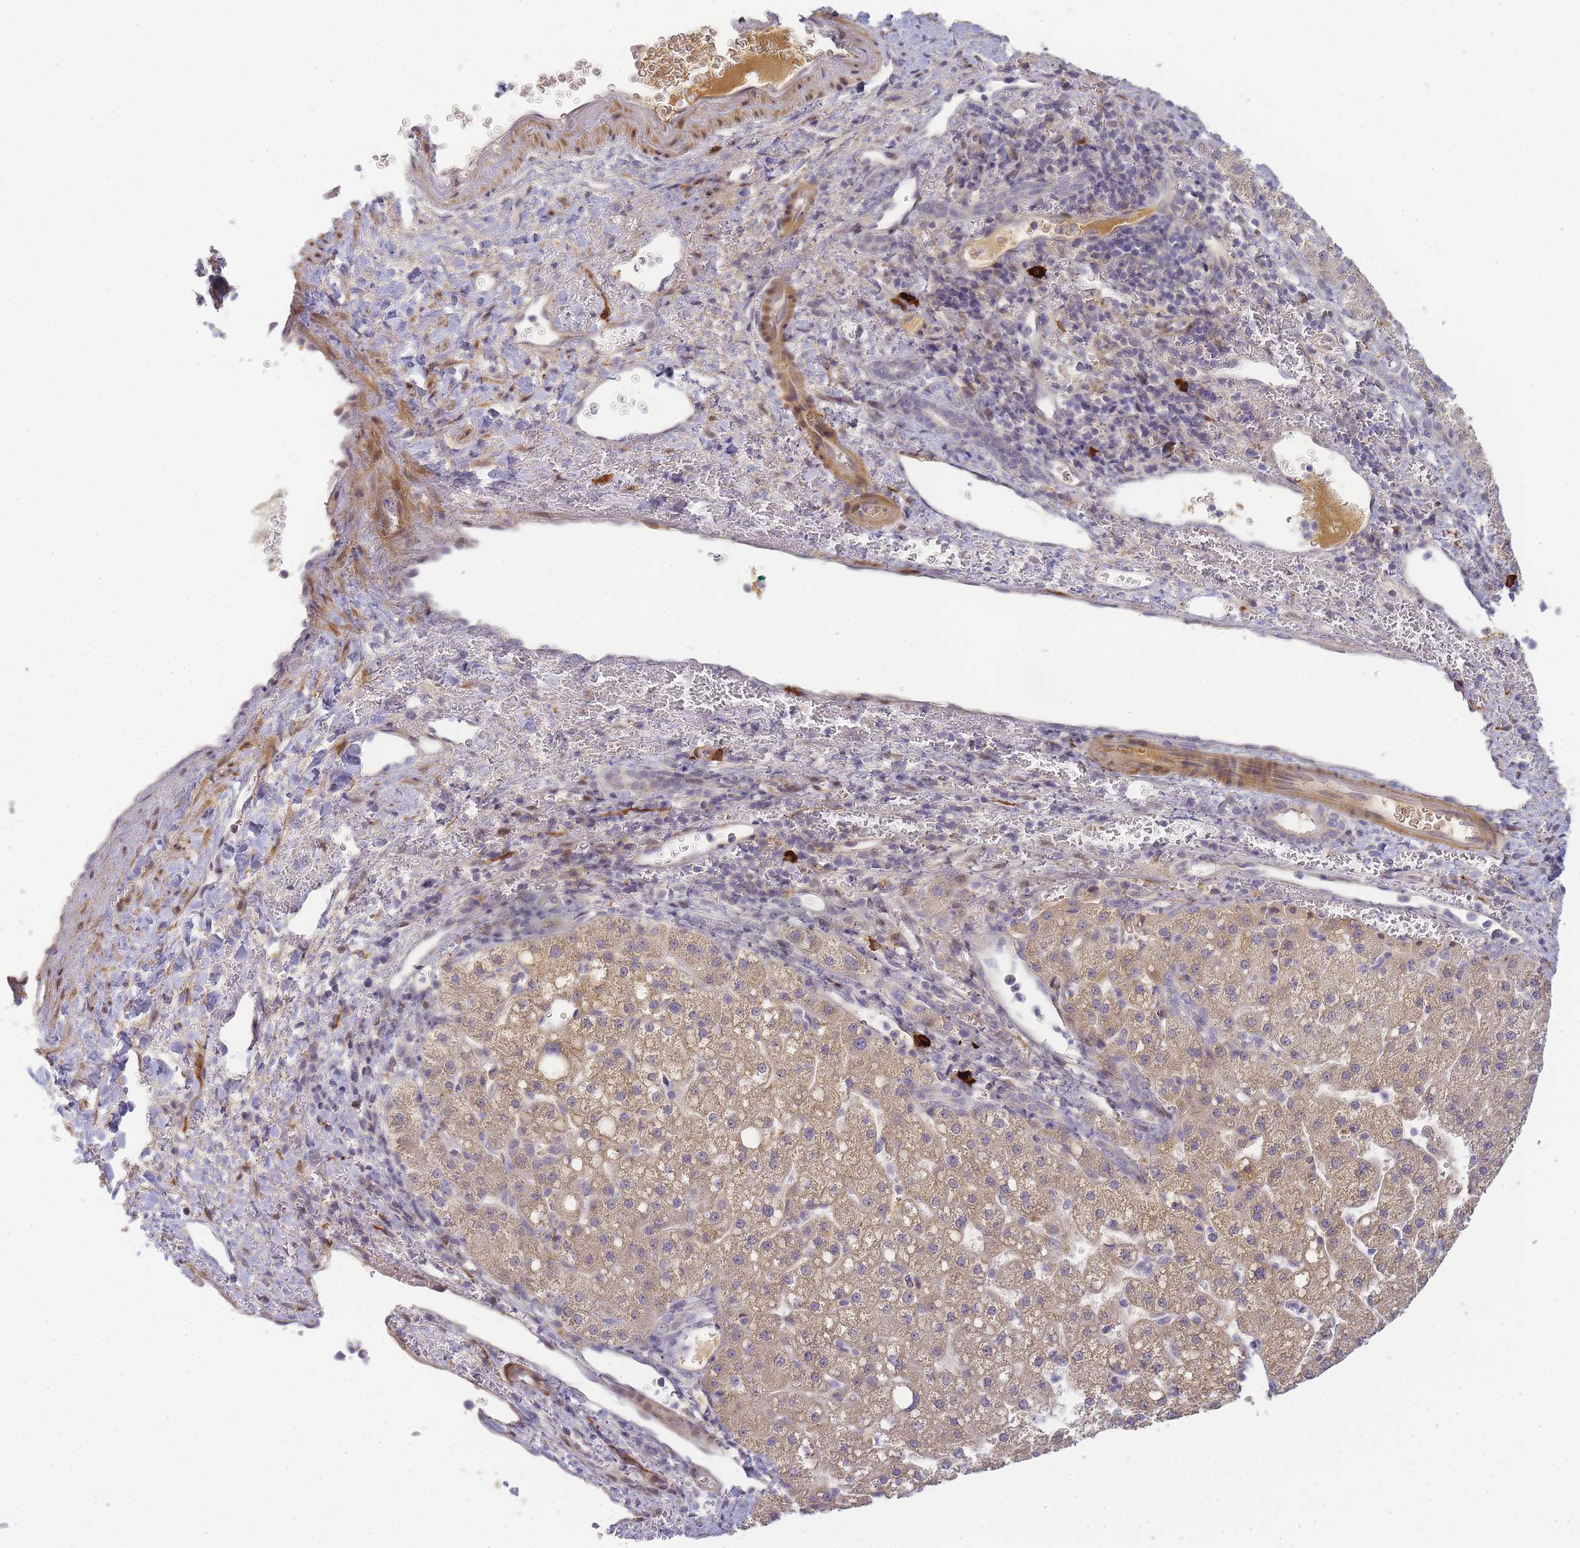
{"staining": {"intensity": "weak", "quantity": ">75%", "location": "cytoplasmic/membranous"}, "tissue": "liver cancer", "cell_type": "Tumor cells", "image_type": "cancer", "snomed": [{"axis": "morphology", "description": "Carcinoma, Hepatocellular, NOS"}, {"axis": "topography", "description": "Liver"}], "caption": "There is low levels of weak cytoplasmic/membranous expression in tumor cells of liver cancer, as demonstrated by immunohistochemical staining (brown color).", "gene": "RRAD", "patient": {"sex": "male", "age": 57}}